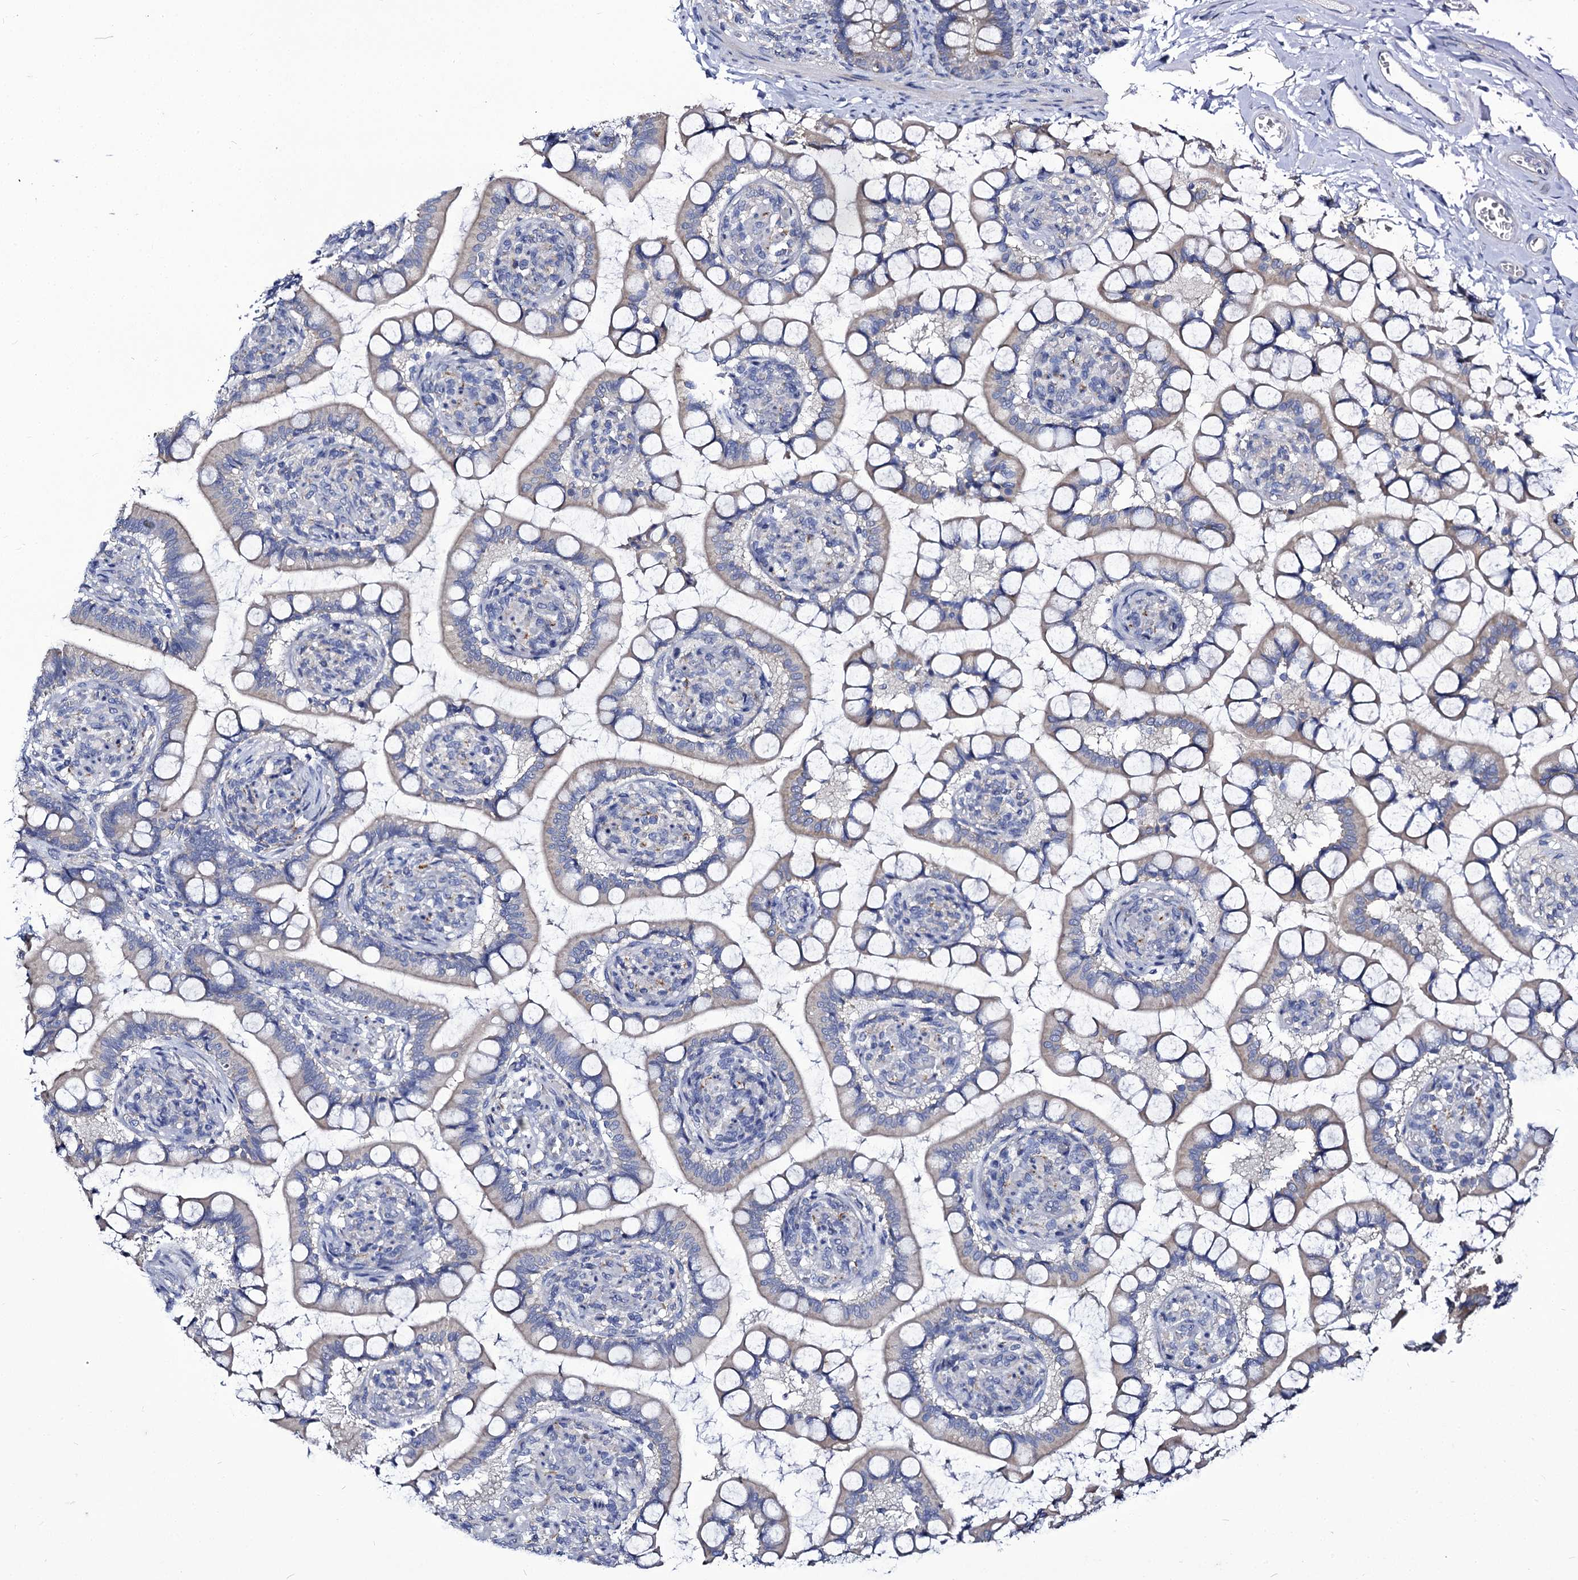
{"staining": {"intensity": "weak", "quantity": "<25%", "location": "cytoplasmic/membranous"}, "tissue": "small intestine", "cell_type": "Glandular cells", "image_type": "normal", "snomed": [{"axis": "morphology", "description": "Normal tissue, NOS"}, {"axis": "topography", "description": "Small intestine"}], "caption": "IHC histopathology image of unremarkable human small intestine stained for a protein (brown), which exhibits no staining in glandular cells. (Immunohistochemistry (ihc), brightfield microscopy, high magnification).", "gene": "PANX2", "patient": {"sex": "male", "age": 52}}